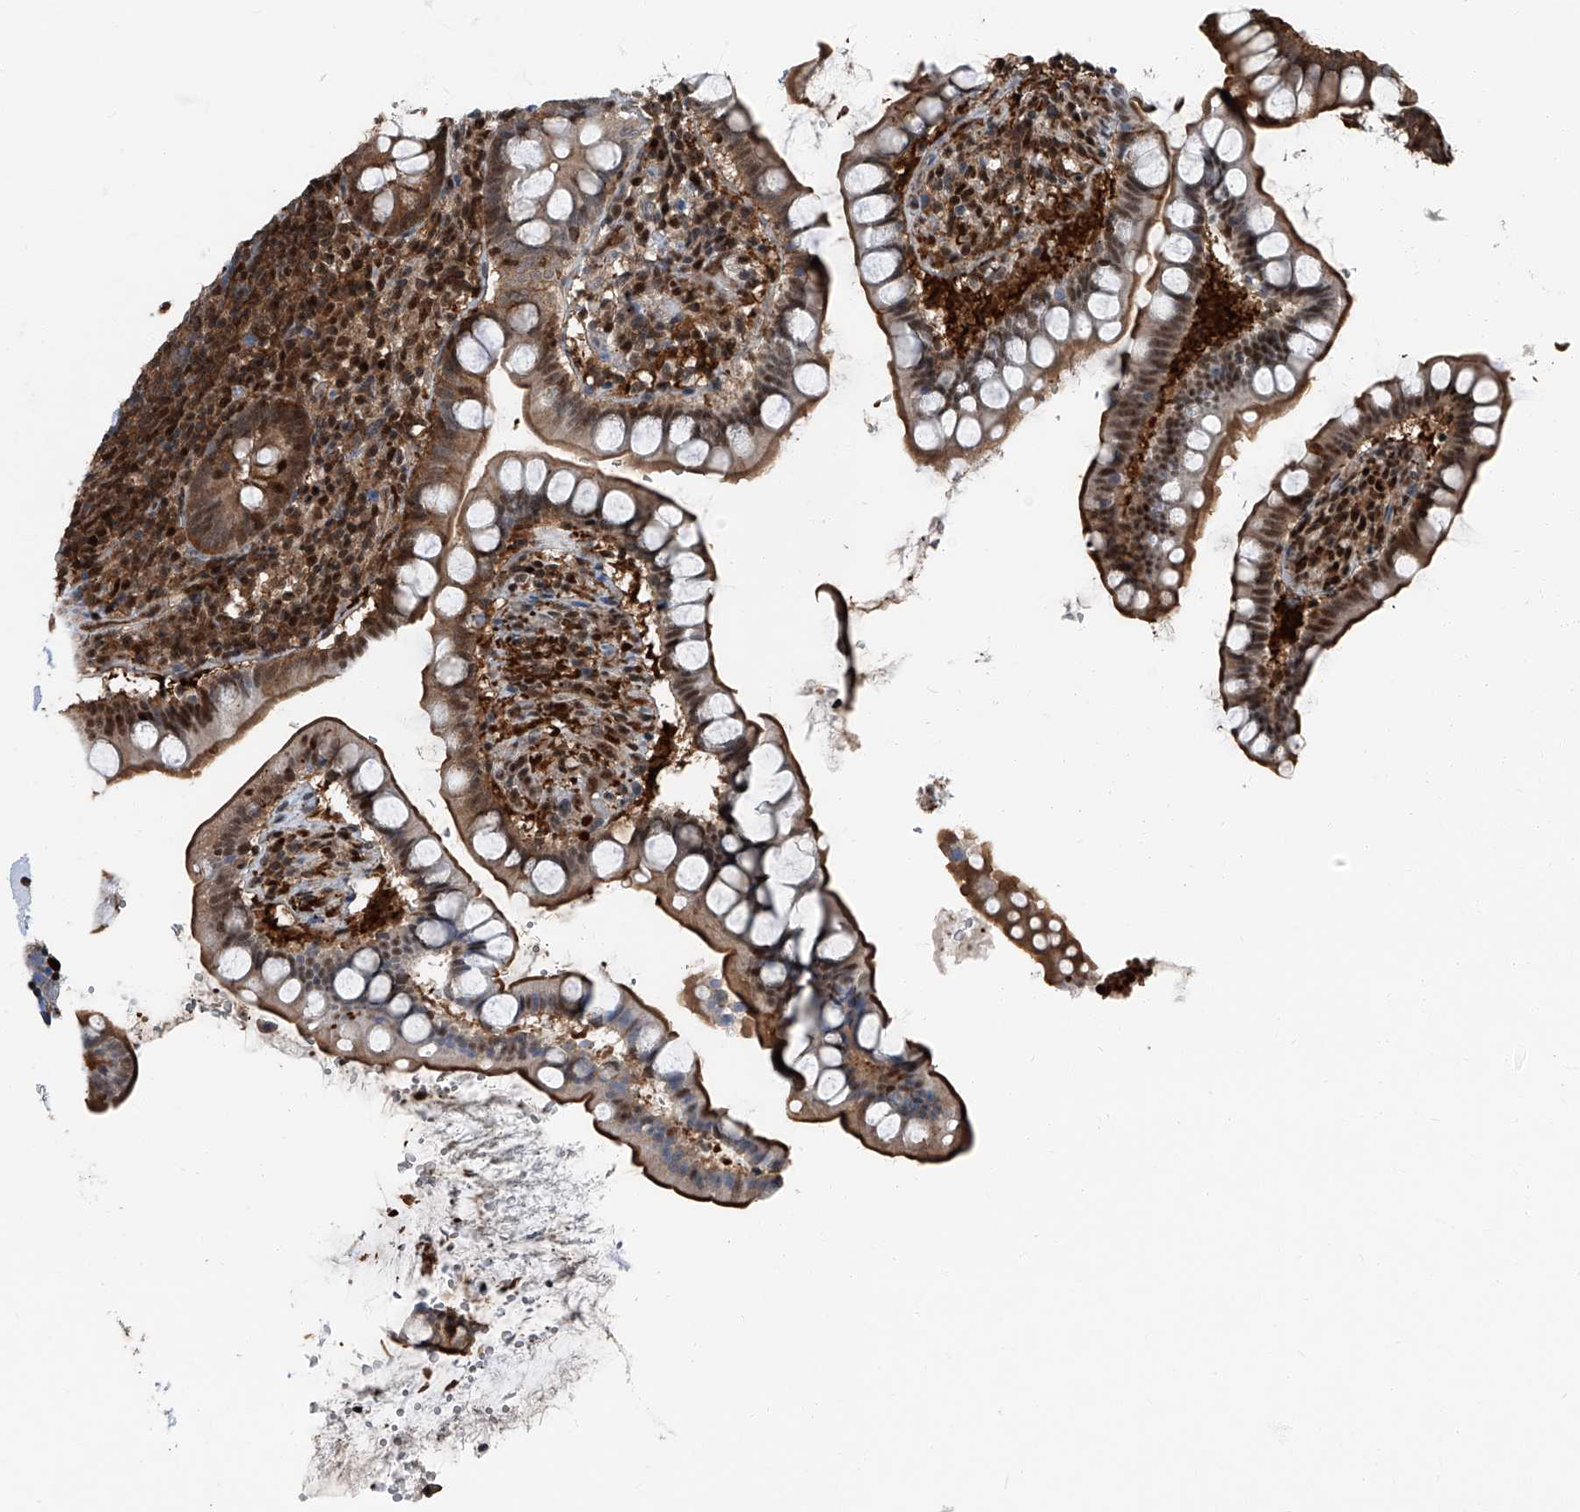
{"staining": {"intensity": "strong", "quantity": ">75%", "location": "cytoplasmic/membranous,nuclear"}, "tissue": "small intestine", "cell_type": "Glandular cells", "image_type": "normal", "snomed": [{"axis": "morphology", "description": "Normal tissue, NOS"}, {"axis": "topography", "description": "Small intestine"}], "caption": "Immunohistochemistry (IHC) of unremarkable human small intestine shows high levels of strong cytoplasmic/membranous,nuclear staining in about >75% of glandular cells.", "gene": "PSMB10", "patient": {"sex": "female", "age": 84}}